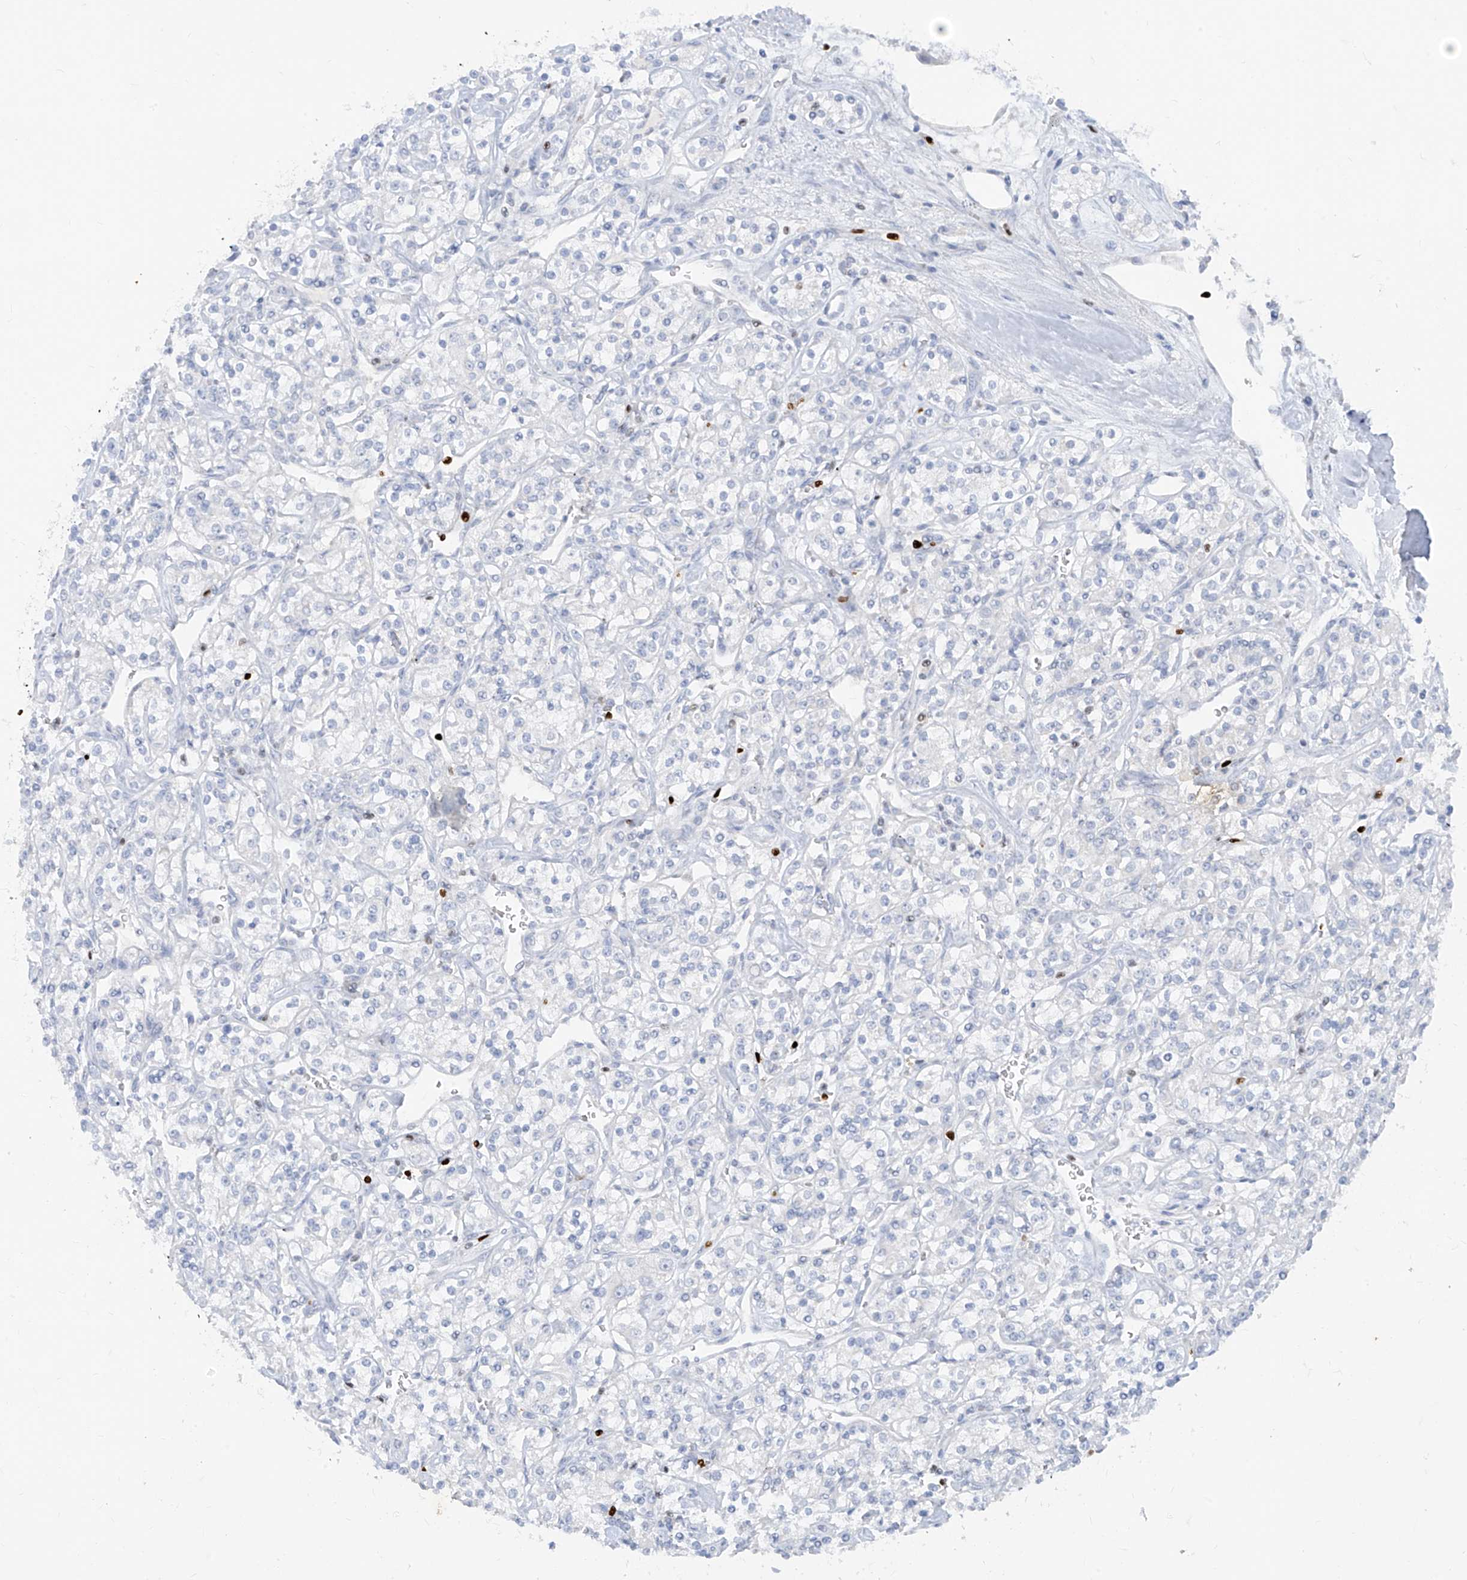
{"staining": {"intensity": "negative", "quantity": "none", "location": "none"}, "tissue": "renal cancer", "cell_type": "Tumor cells", "image_type": "cancer", "snomed": [{"axis": "morphology", "description": "Adenocarcinoma, NOS"}, {"axis": "topography", "description": "Kidney"}], "caption": "A high-resolution micrograph shows immunohistochemistry staining of renal cancer (adenocarcinoma), which exhibits no significant staining in tumor cells.", "gene": "TBX21", "patient": {"sex": "male", "age": 77}}